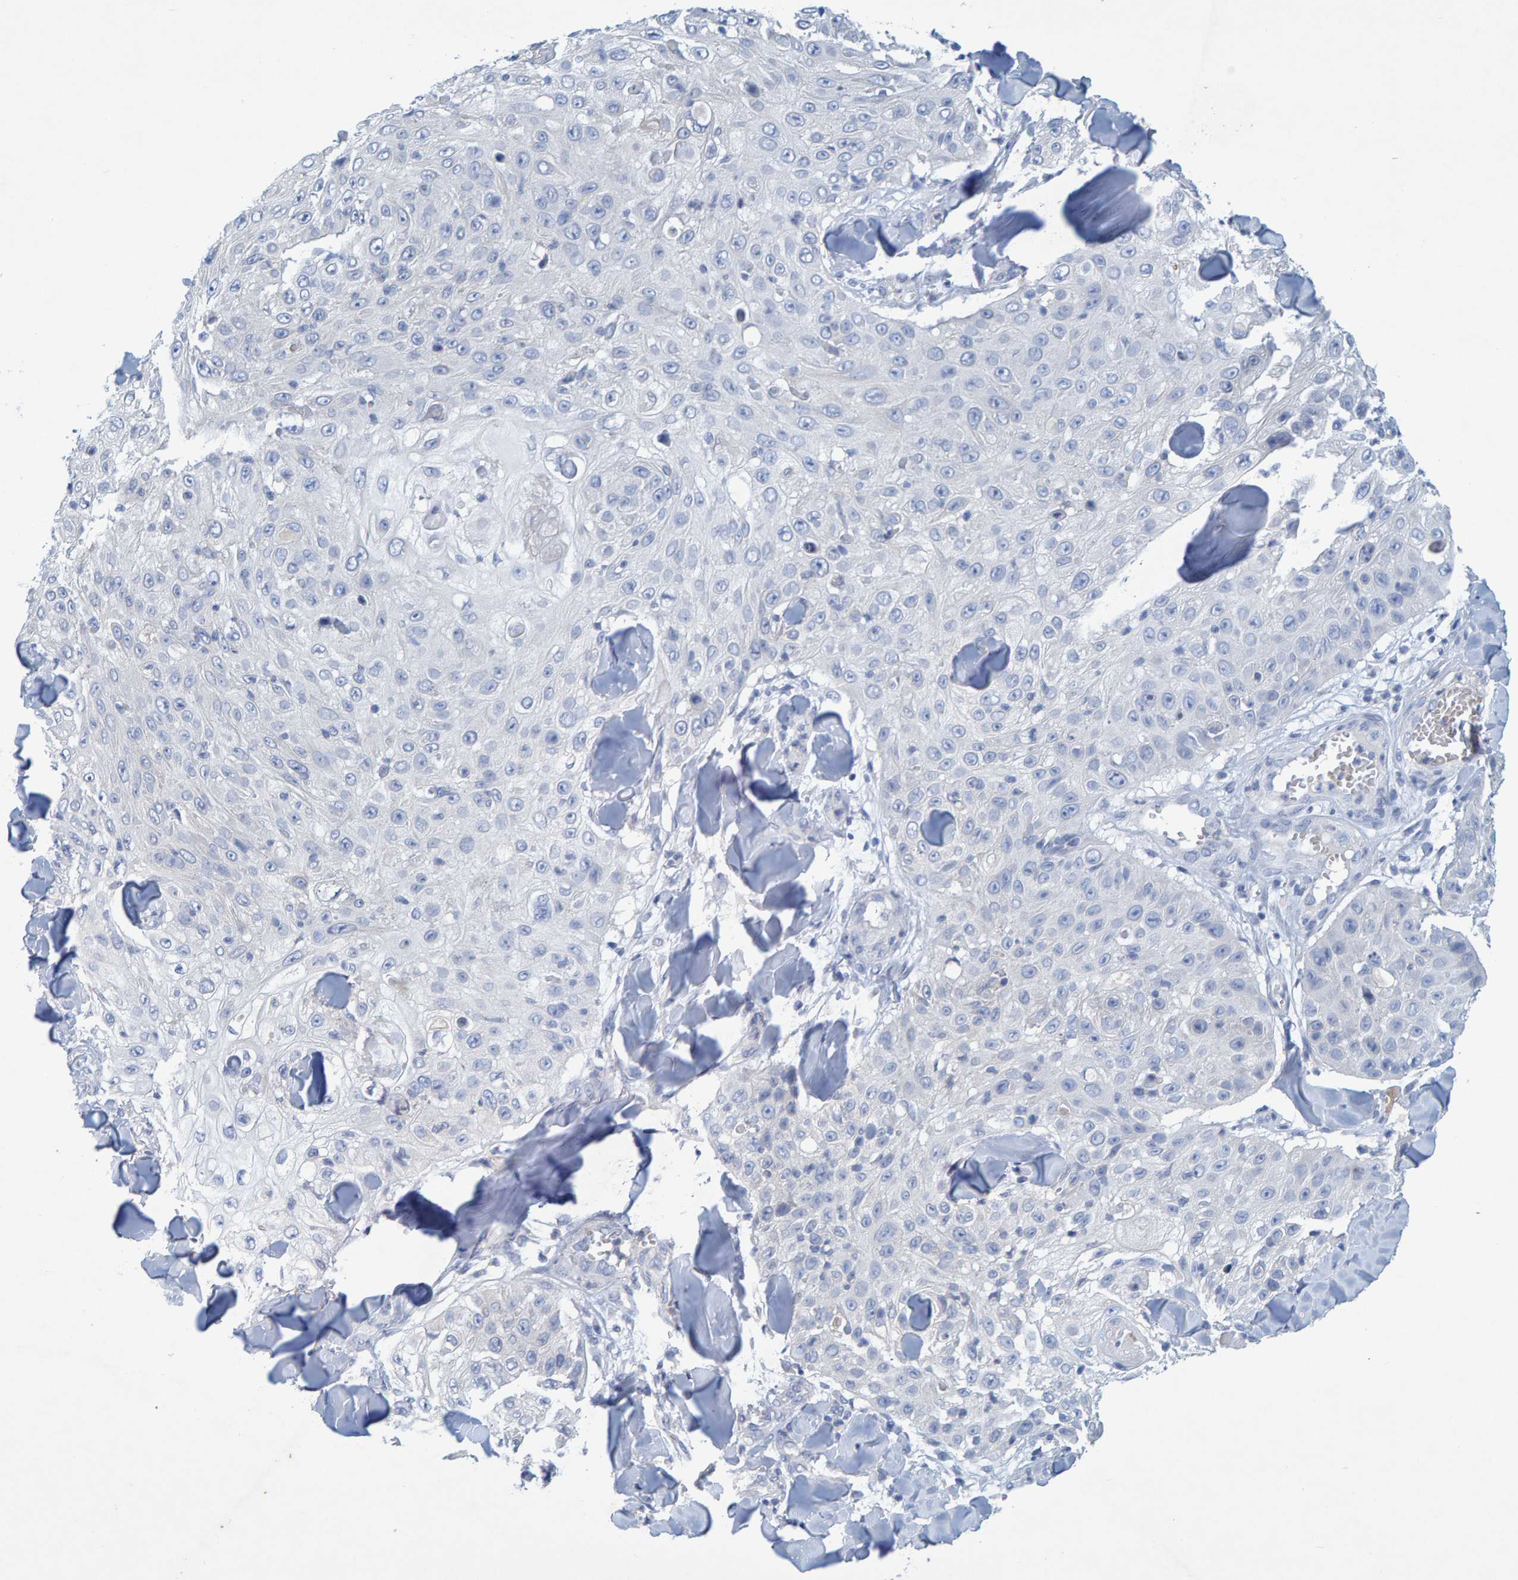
{"staining": {"intensity": "negative", "quantity": "none", "location": "none"}, "tissue": "skin cancer", "cell_type": "Tumor cells", "image_type": "cancer", "snomed": [{"axis": "morphology", "description": "Squamous cell carcinoma, NOS"}, {"axis": "topography", "description": "Skin"}], "caption": "IHC histopathology image of human skin cancer (squamous cell carcinoma) stained for a protein (brown), which exhibits no positivity in tumor cells.", "gene": "ALAD", "patient": {"sex": "male", "age": 86}}